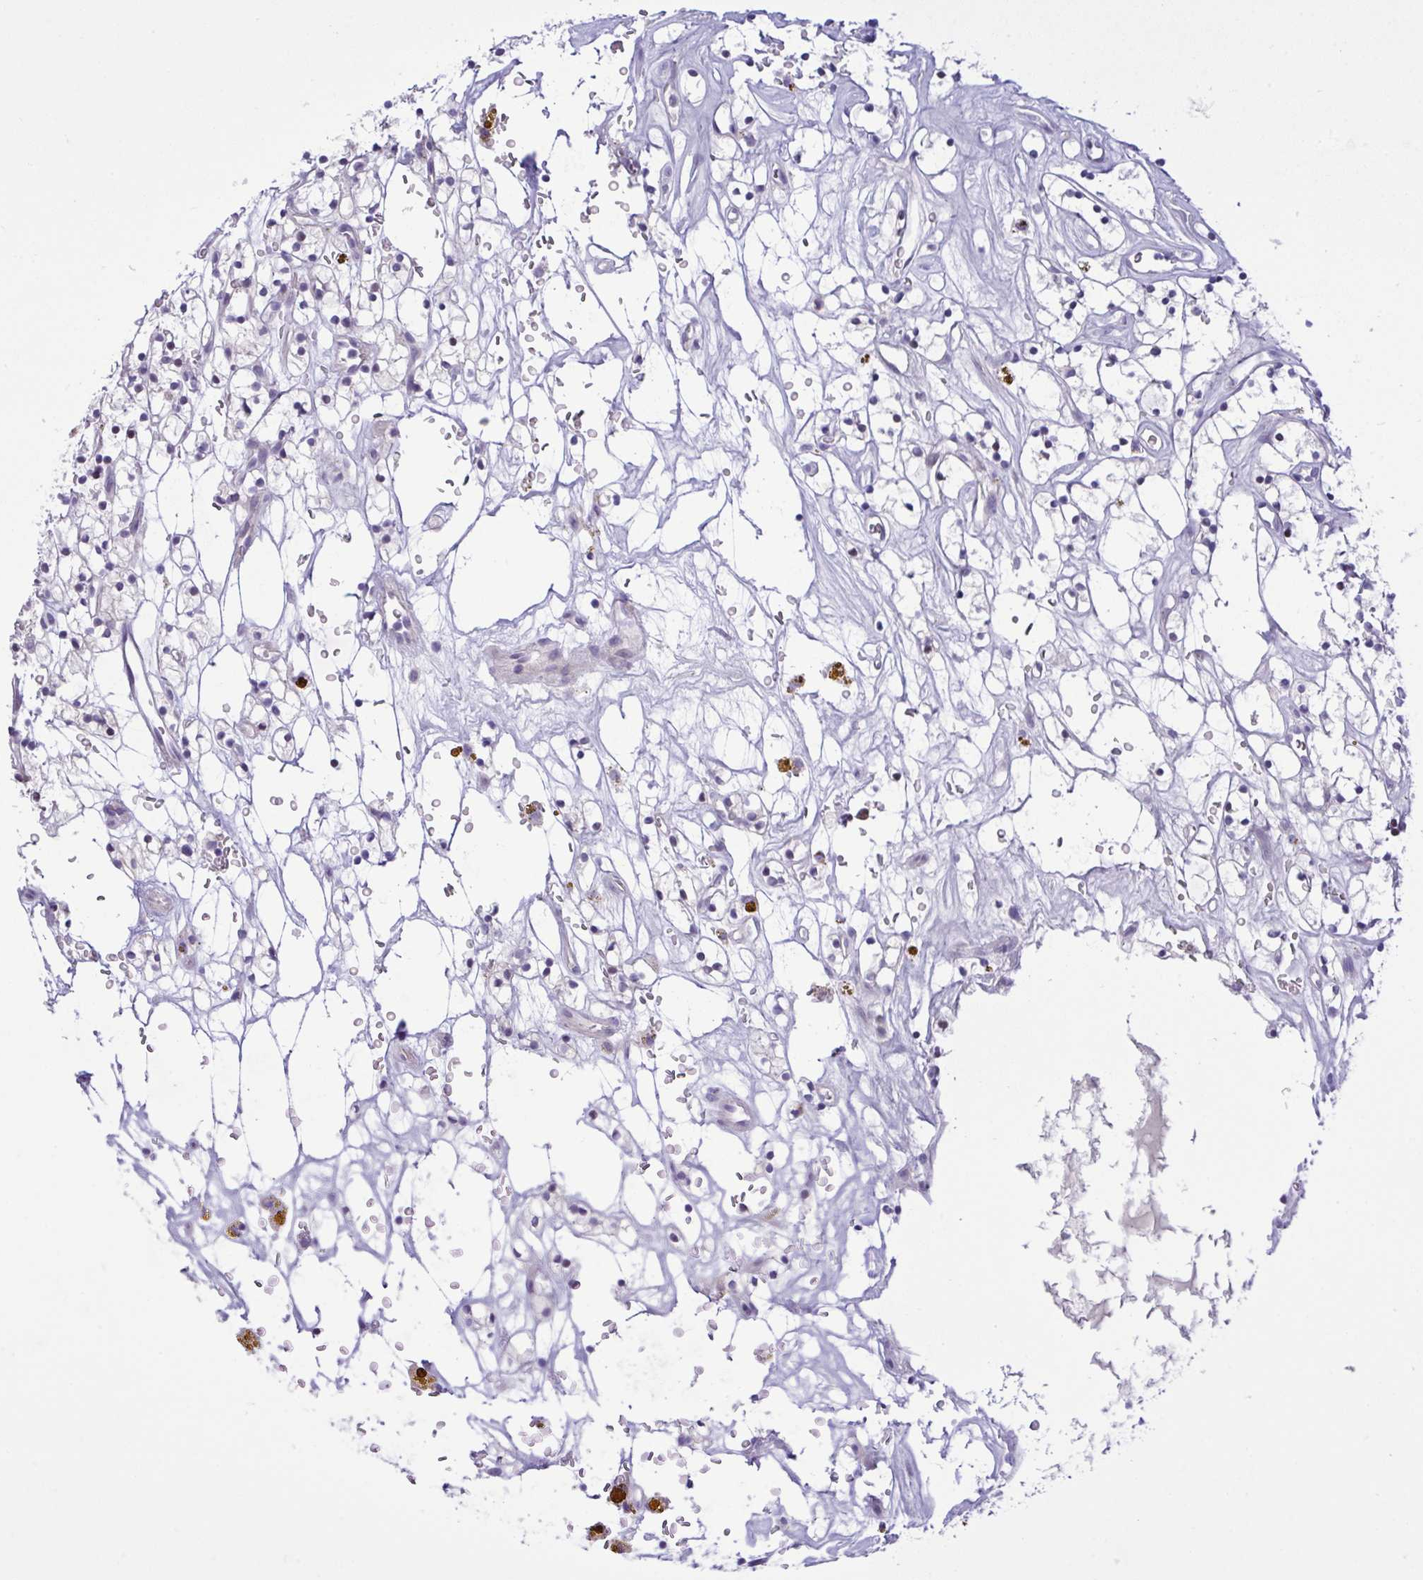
{"staining": {"intensity": "negative", "quantity": "none", "location": "none"}, "tissue": "renal cancer", "cell_type": "Tumor cells", "image_type": "cancer", "snomed": [{"axis": "morphology", "description": "Adenocarcinoma, NOS"}, {"axis": "topography", "description": "Kidney"}], "caption": "The photomicrograph reveals no staining of tumor cells in adenocarcinoma (renal). (Brightfield microscopy of DAB immunohistochemistry (IHC) at high magnification).", "gene": "WDR97", "patient": {"sex": "female", "age": 64}}